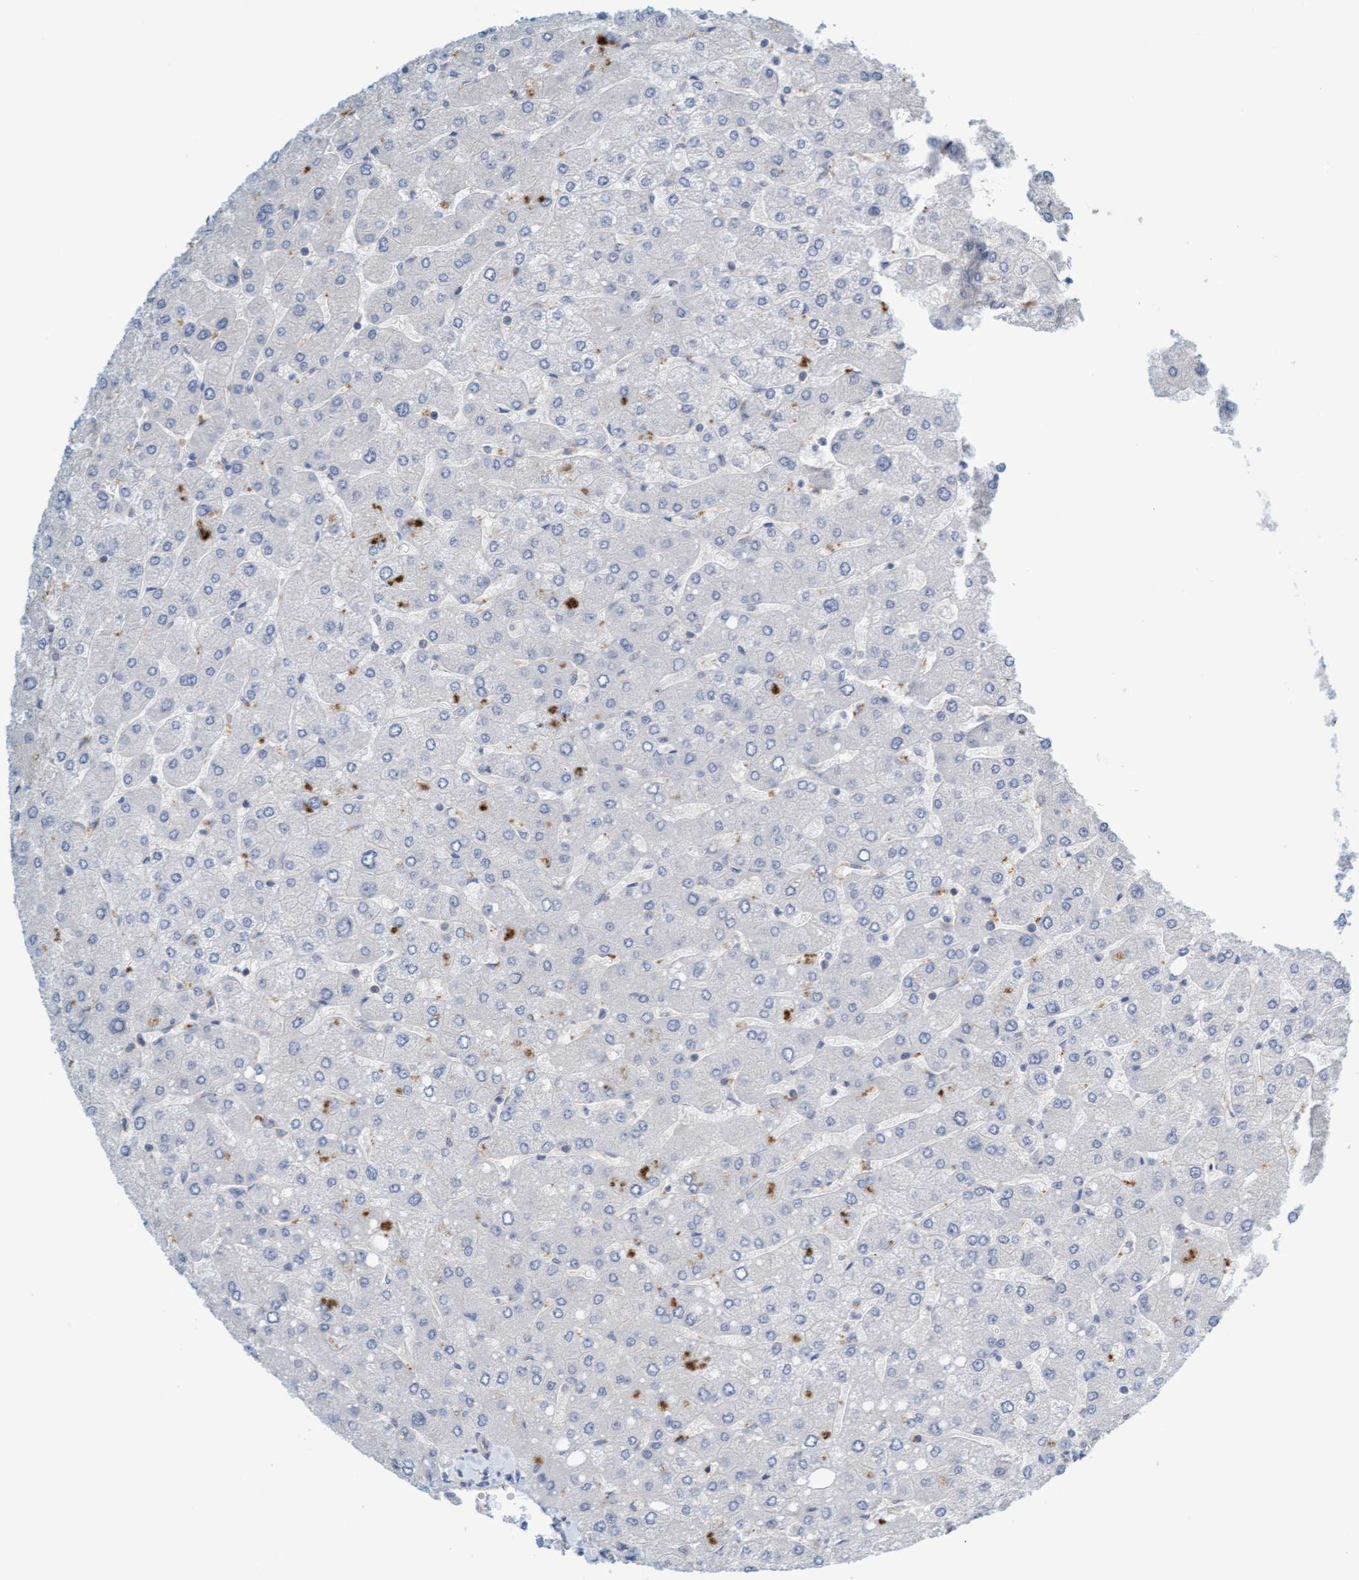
{"staining": {"intensity": "negative", "quantity": "none", "location": "none"}, "tissue": "liver", "cell_type": "Cholangiocytes", "image_type": "normal", "snomed": [{"axis": "morphology", "description": "Normal tissue, NOS"}, {"axis": "topography", "description": "Liver"}], "caption": "This is an immunohistochemistry (IHC) micrograph of normal liver. There is no staining in cholangiocytes.", "gene": "PRKD2", "patient": {"sex": "male", "age": 55}}